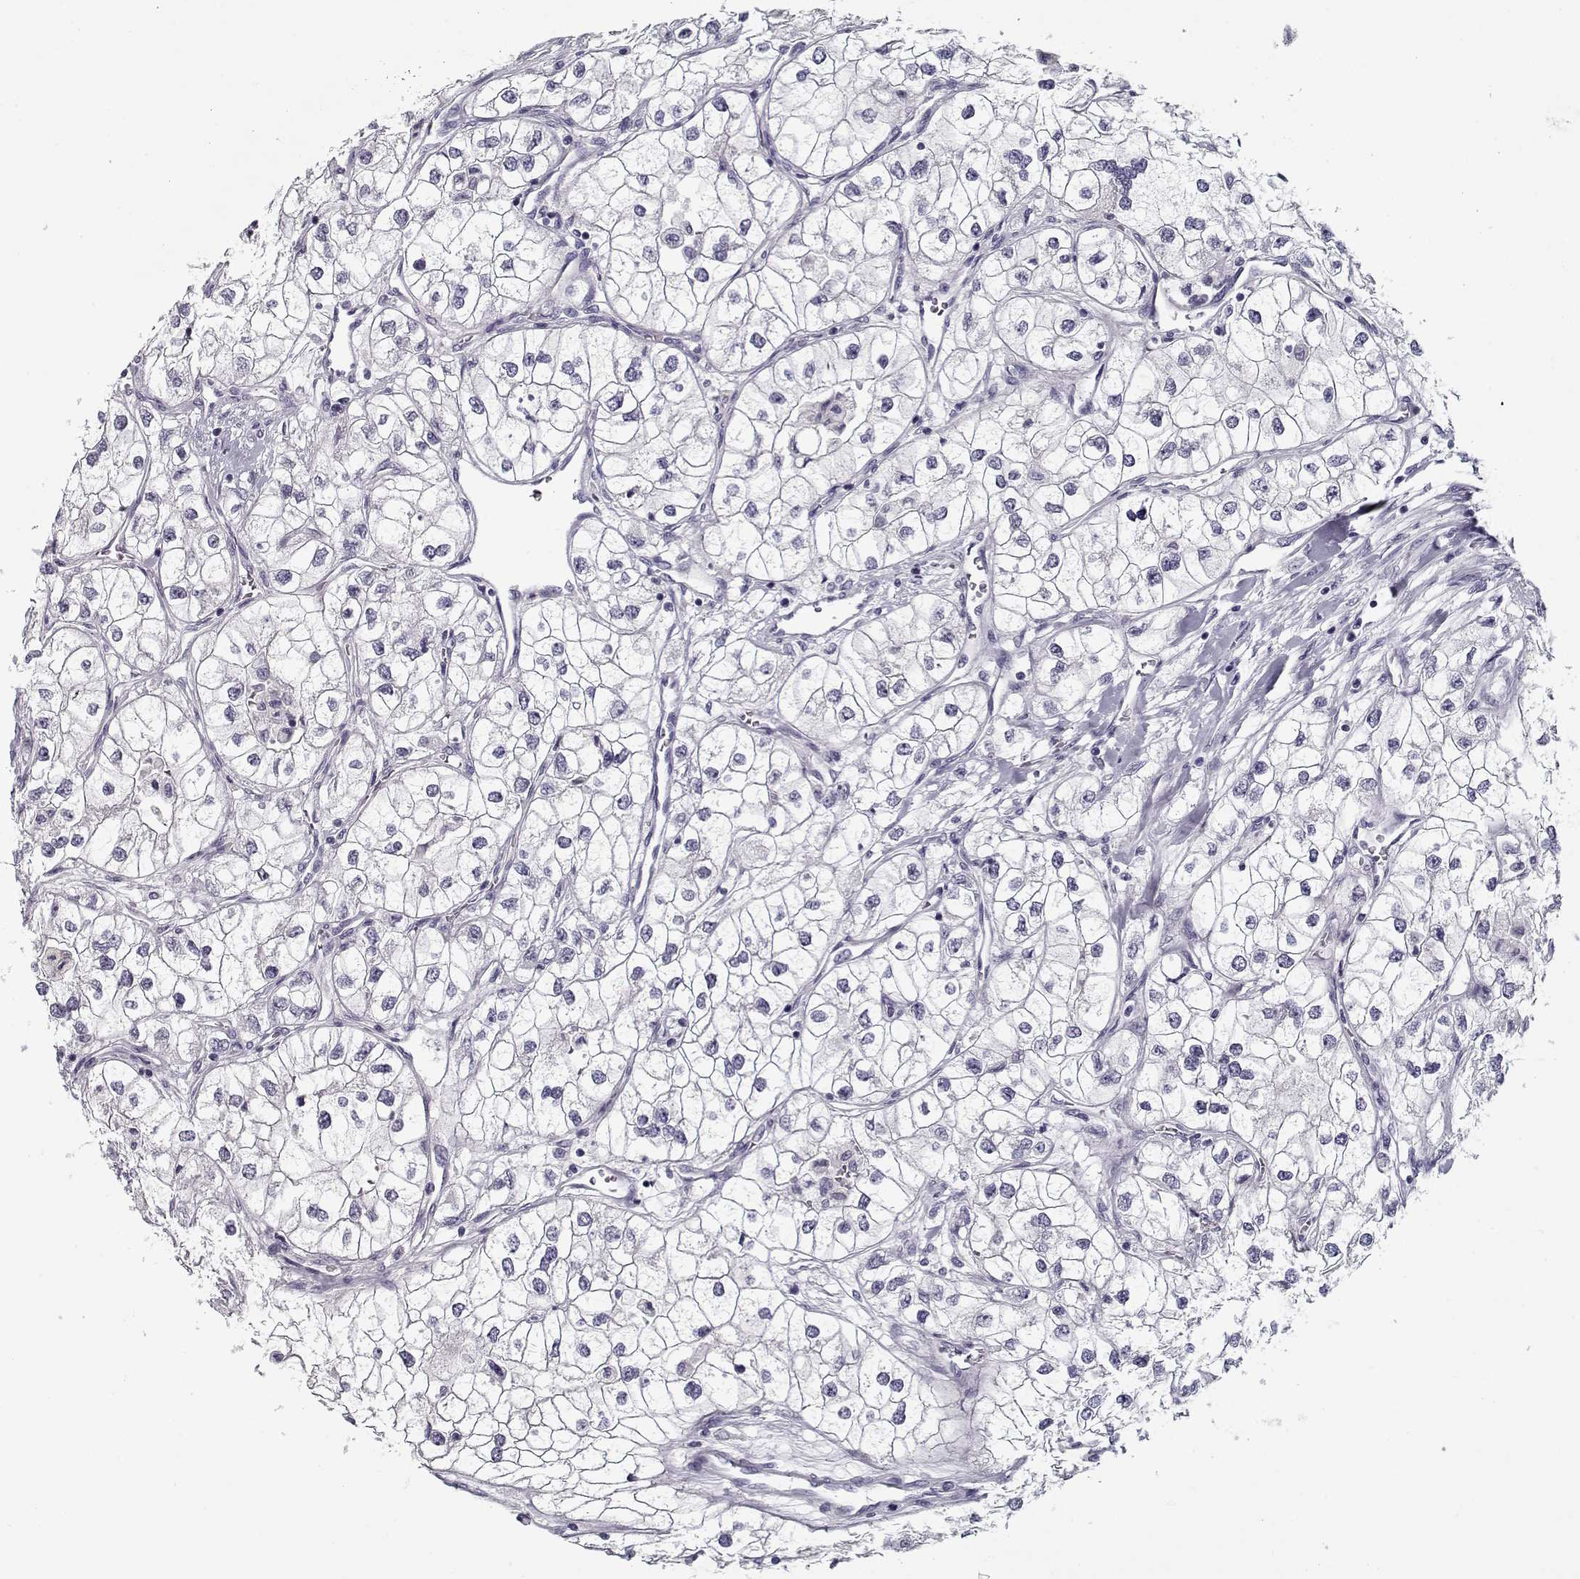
{"staining": {"intensity": "negative", "quantity": "none", "location": "none"}, "tissue": "renal cancer", "cell_type": "Tumor cells", "image_type": "cancer", "snomed": [{"axis": "morphology", "description": "Adenocarcinoma, NOS"}, {"axis": "topography", "description": "Kidney"}], "caption": "IHC of human adenocarcinoma (renal) demonstrates no expression in tumor cells.", "gene": "CCDC136", "patient": {"sex": "male", "age": 59}}